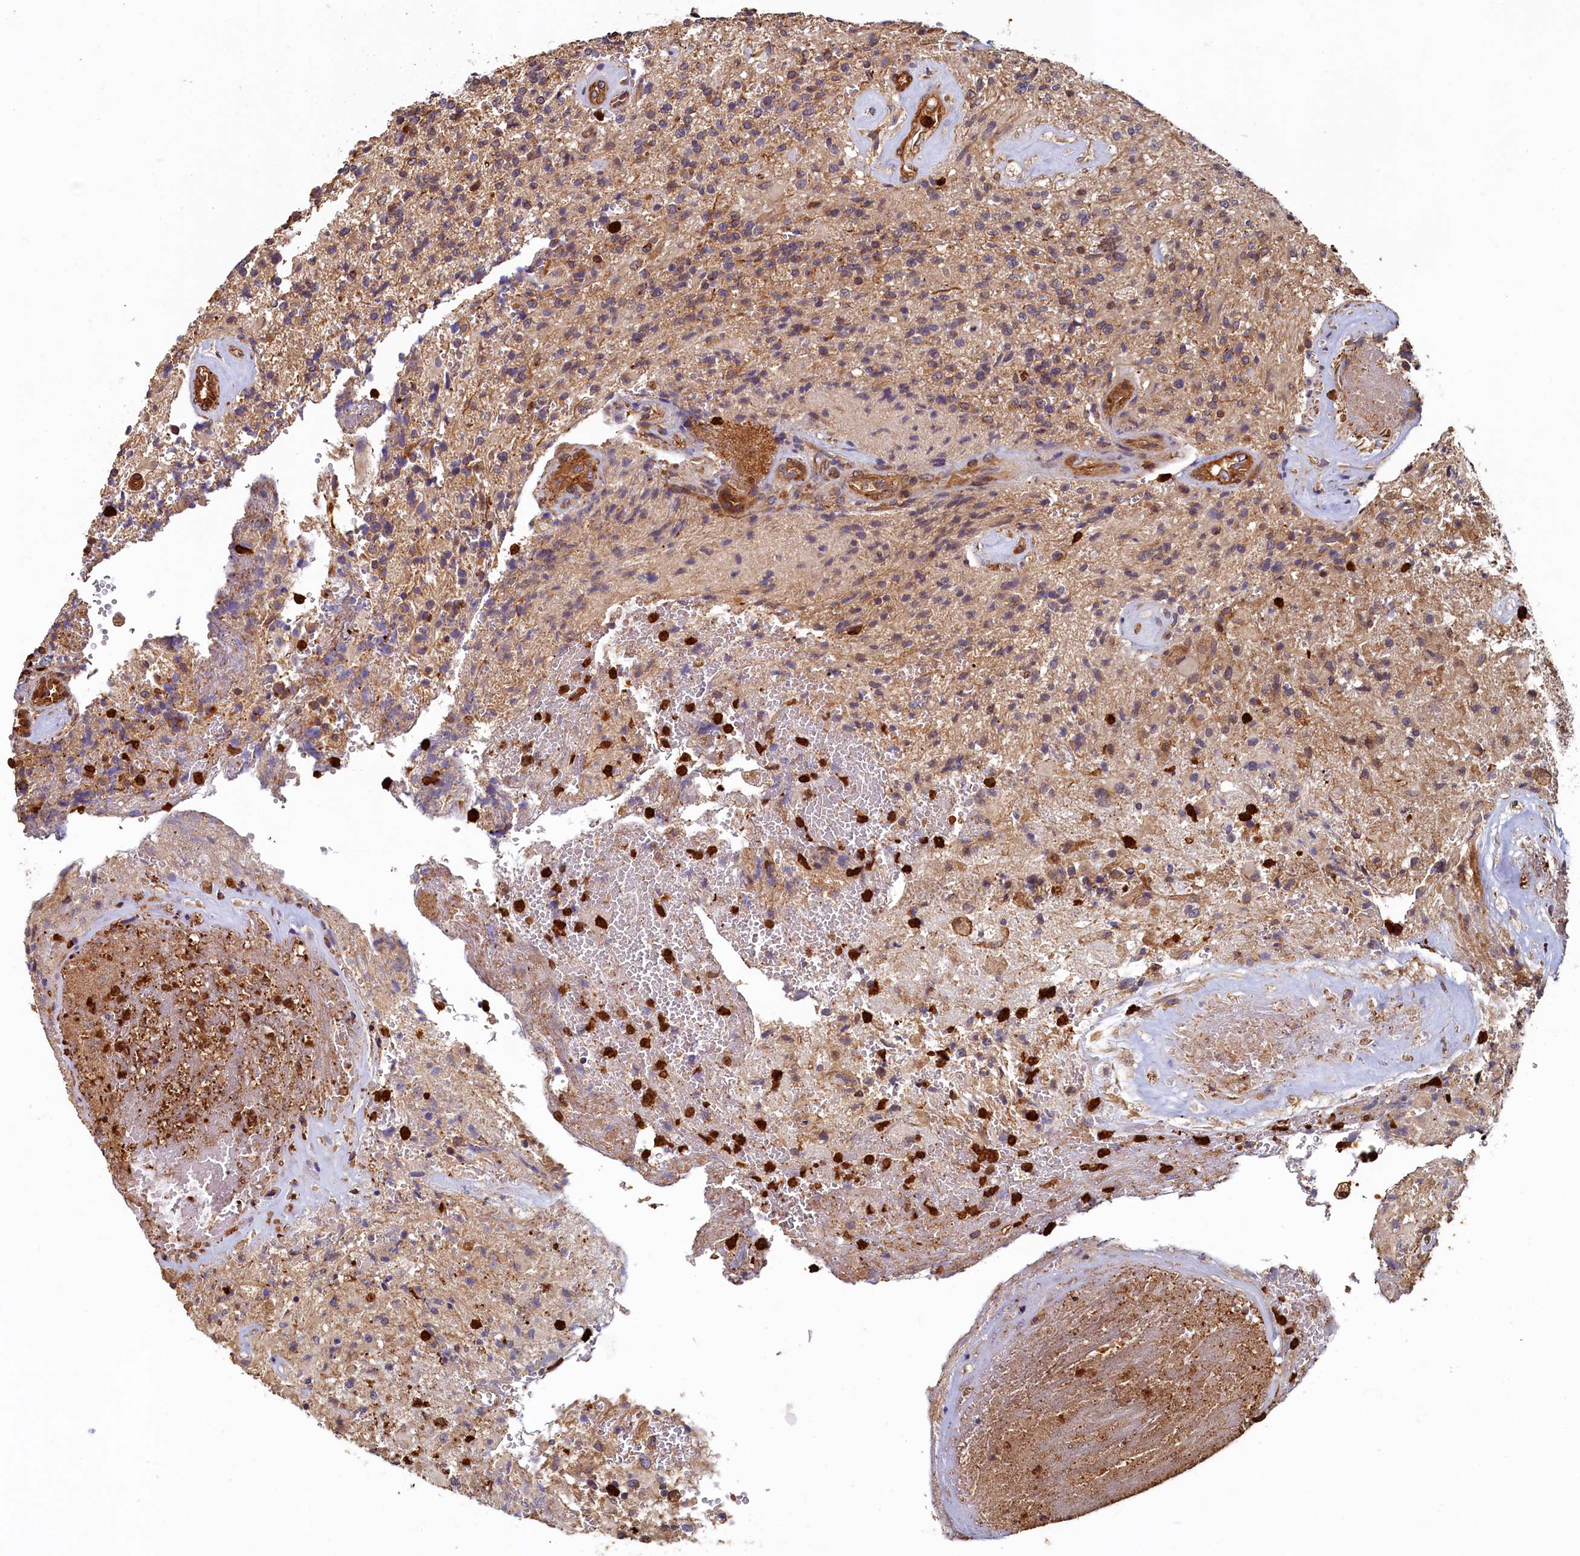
{"staining": {"intensity": "moderate", "quantity": "<25%", "location": "cytoplasmic/membranous"}, "tissue": "glioma", "cell_type": "Tumor cells", "image_type": "cancer", "snomed": [{"axis": "morphology", "description": "Glioma, malignant, High grade"}, {"axis": "topography", "description": "Brain"}], "caption": "Immunohistochemical staining of human glioma shows moderate cytoplasmic/membranous protein expression in approximately <25% of tumor cells.", "gene": "CCDC102B", "patient": {"sex": "male", "age": 56}}